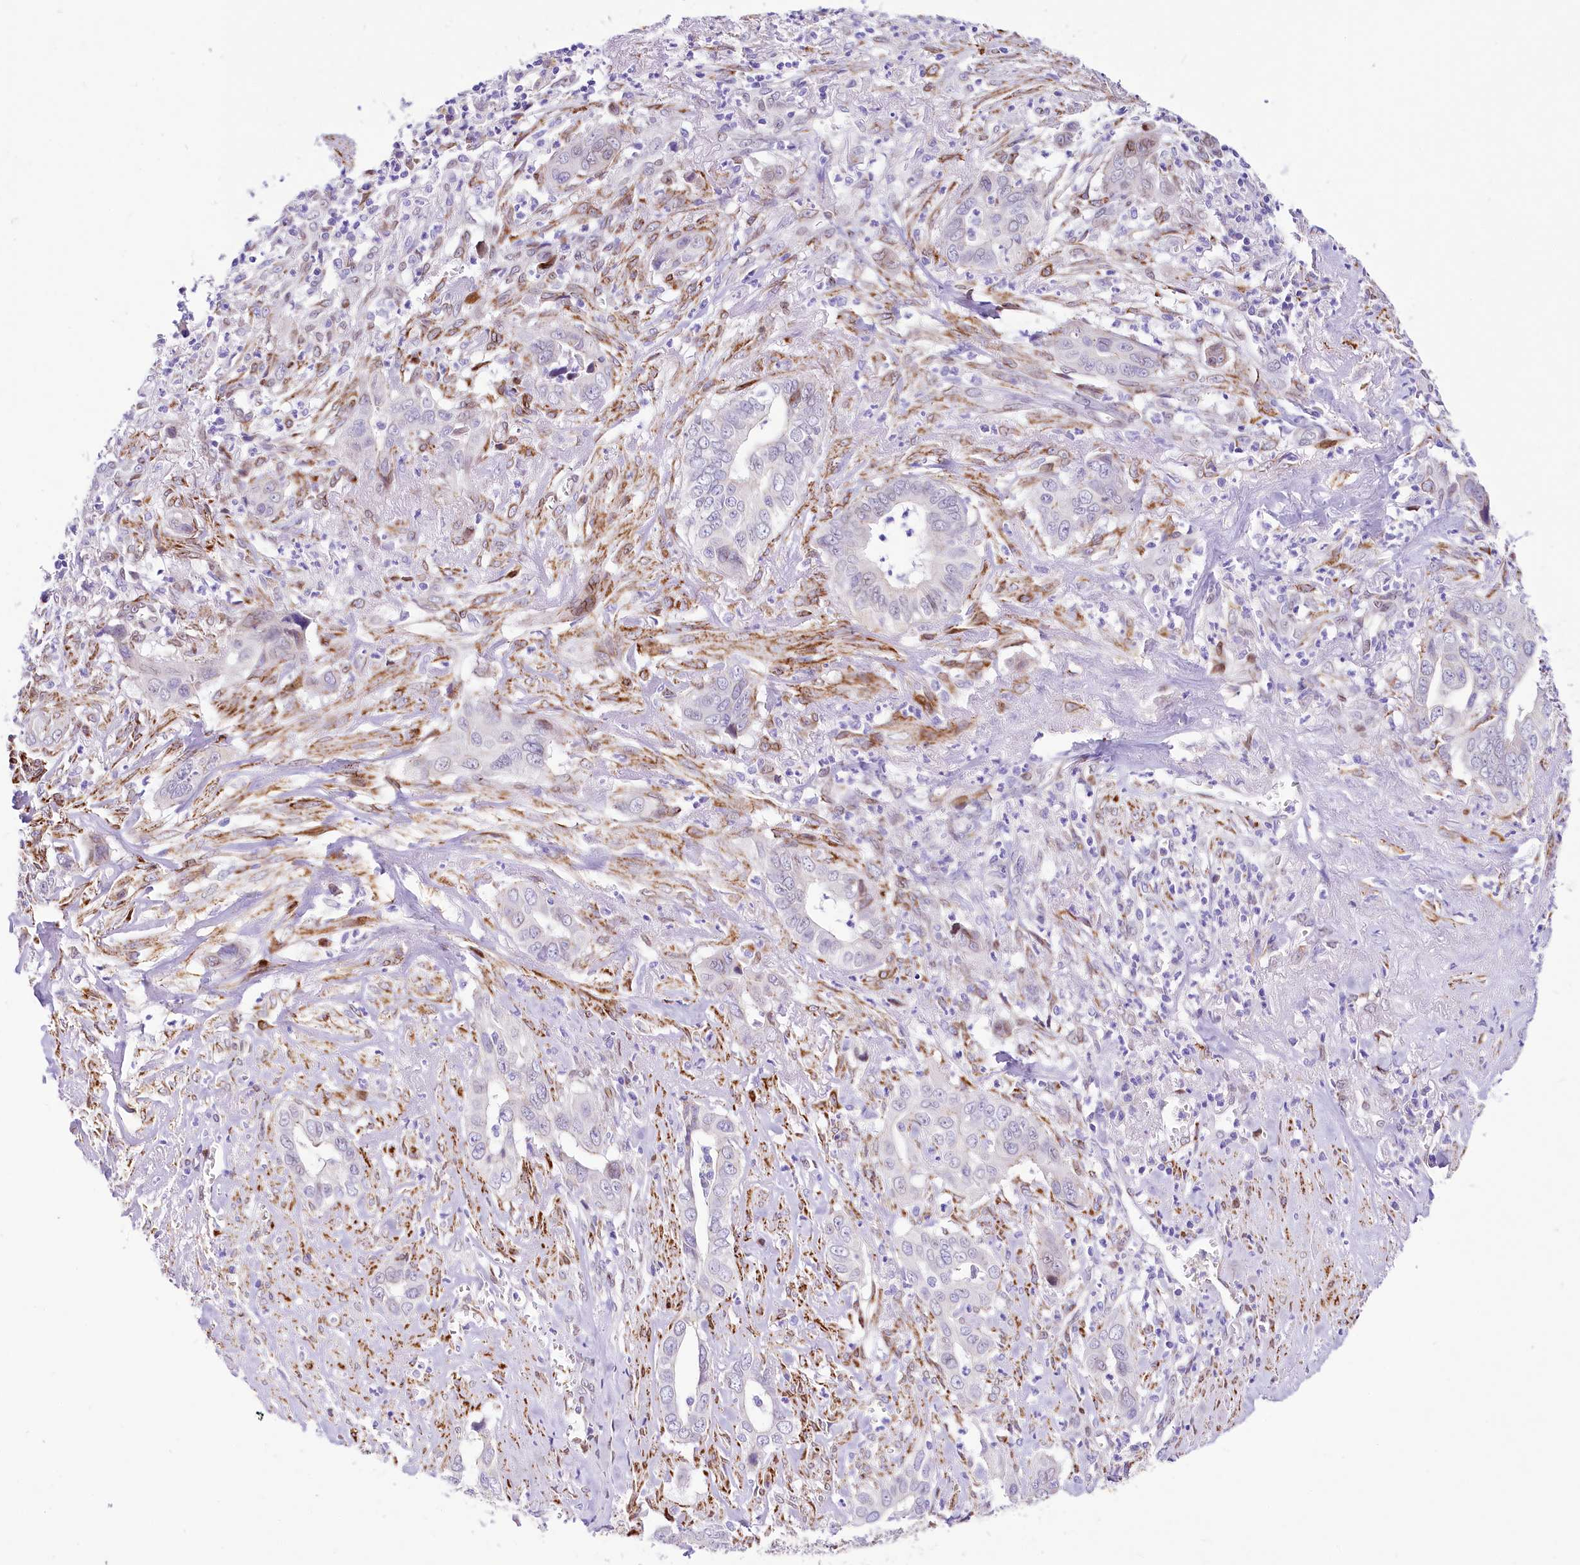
{"staining": {"intensity": "negative", "quantity": "none", "location": "none"}, "tissue": "liver cancer", "cell_type": "Tumor cells", "image_type": "cancer", "snomed": [{"axis": "morphology", "description": "Cholangiocarcinoma"}, {"axis": "topography", "description": "Liver"}], "caption": "The photomicrograph displays no staining of tumor cells in cholangiocarcinoma (liver).", "gene": "PPIP5K2", "patient": {"sex": "female", "age": 79}}